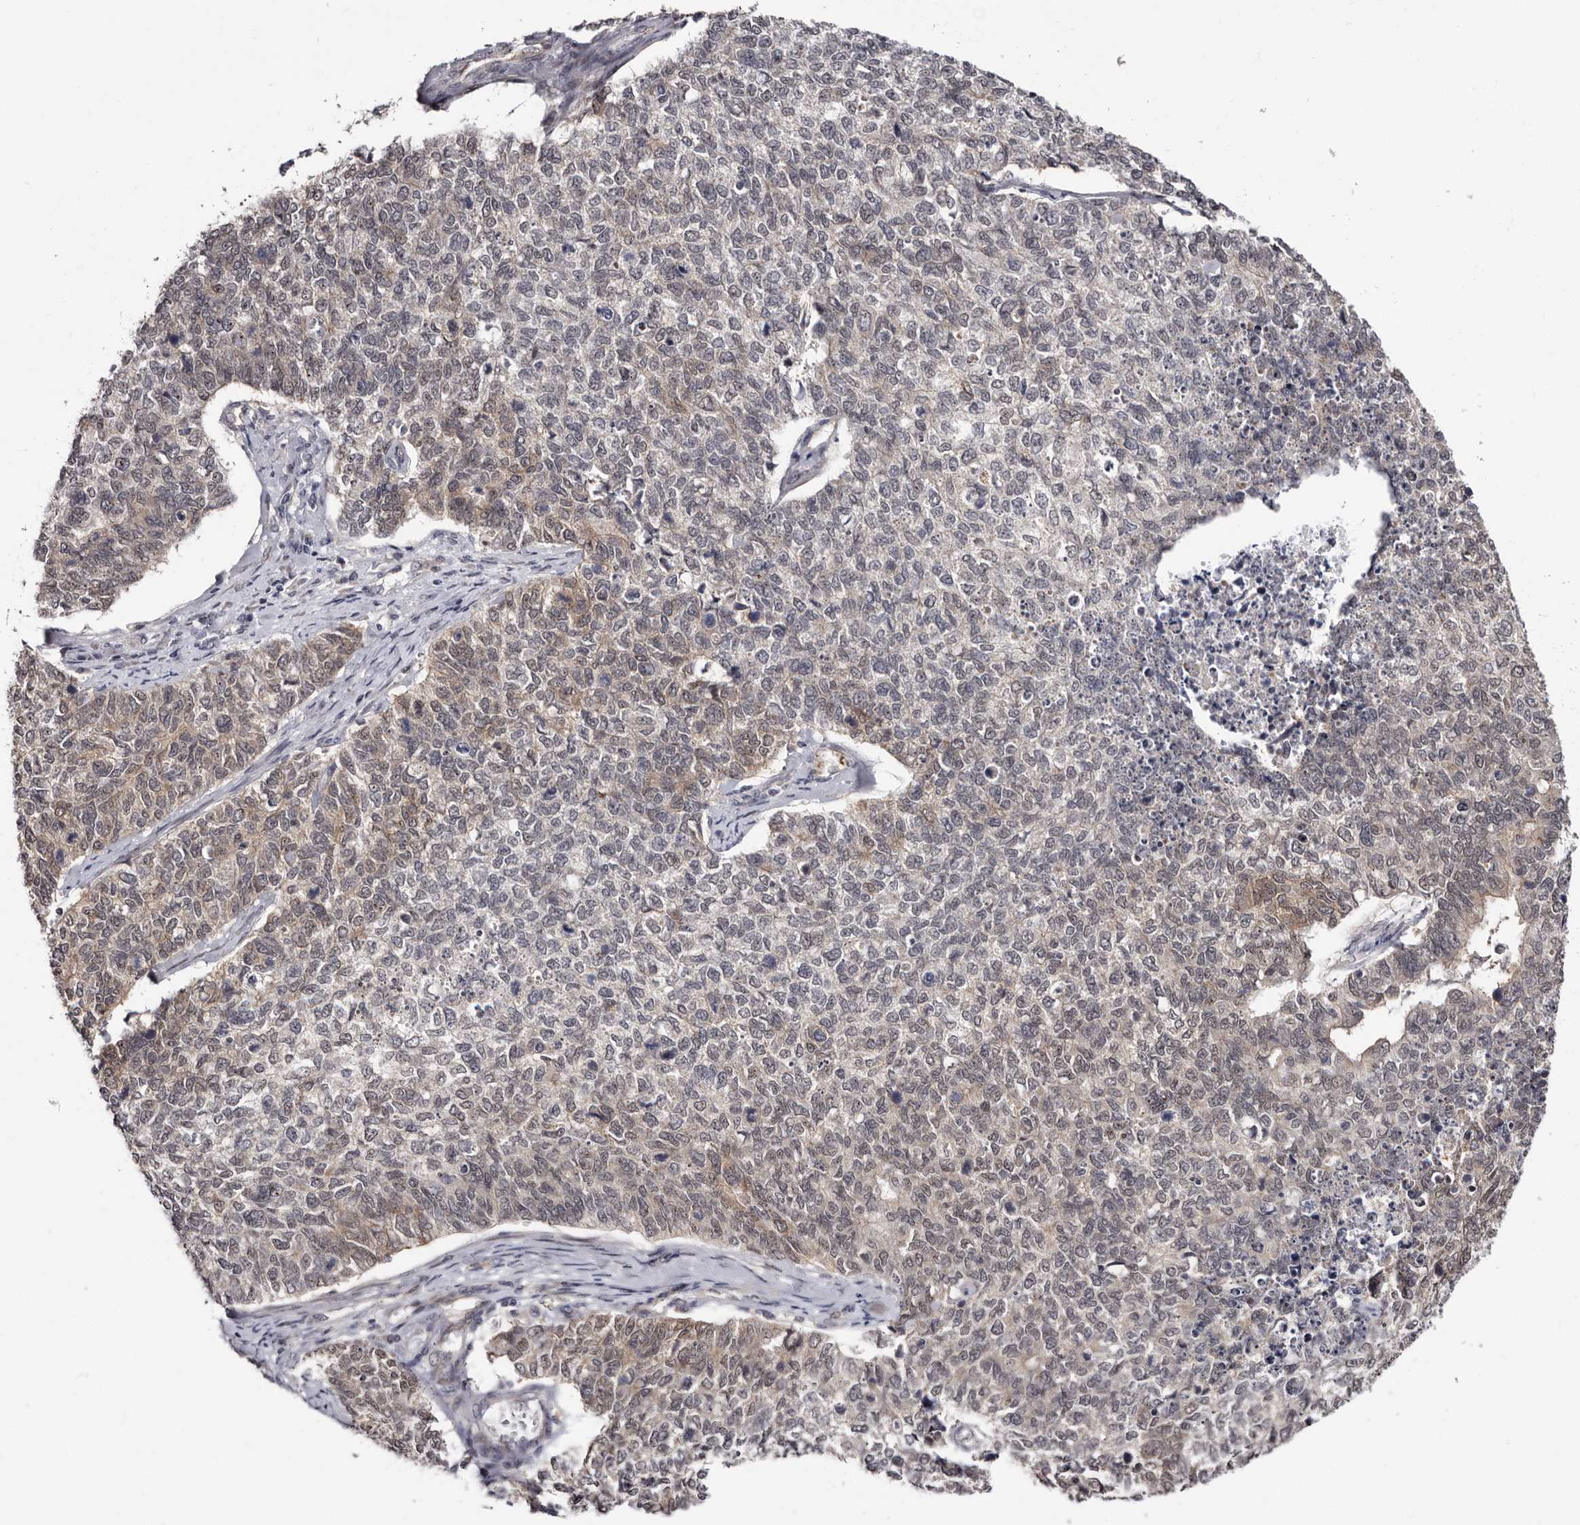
{"staining": {"intensity": "weak", "quantity": "25%-75%", "location": "cytoplasmic/membranous,nuclear"}, "tissue": "cervical cancer", "cell_type": "Tumor cells", "image_type": "cancer", "snomed": [{"axis": "morphology", "description": "Squamous cell carcinoma, NOS"}, {"axis": "topography", "description": "Cervix"}], "caption": "DAB immunohistochemical staining of squamous cell carcinoma (cervical) demonstrates weak cytoplasmic/membranous and nuclear protein expression in about 25%-75% of tumor cells.", "gene": "PHF20L1", "patient": {"sex": "female", "age": 63}}